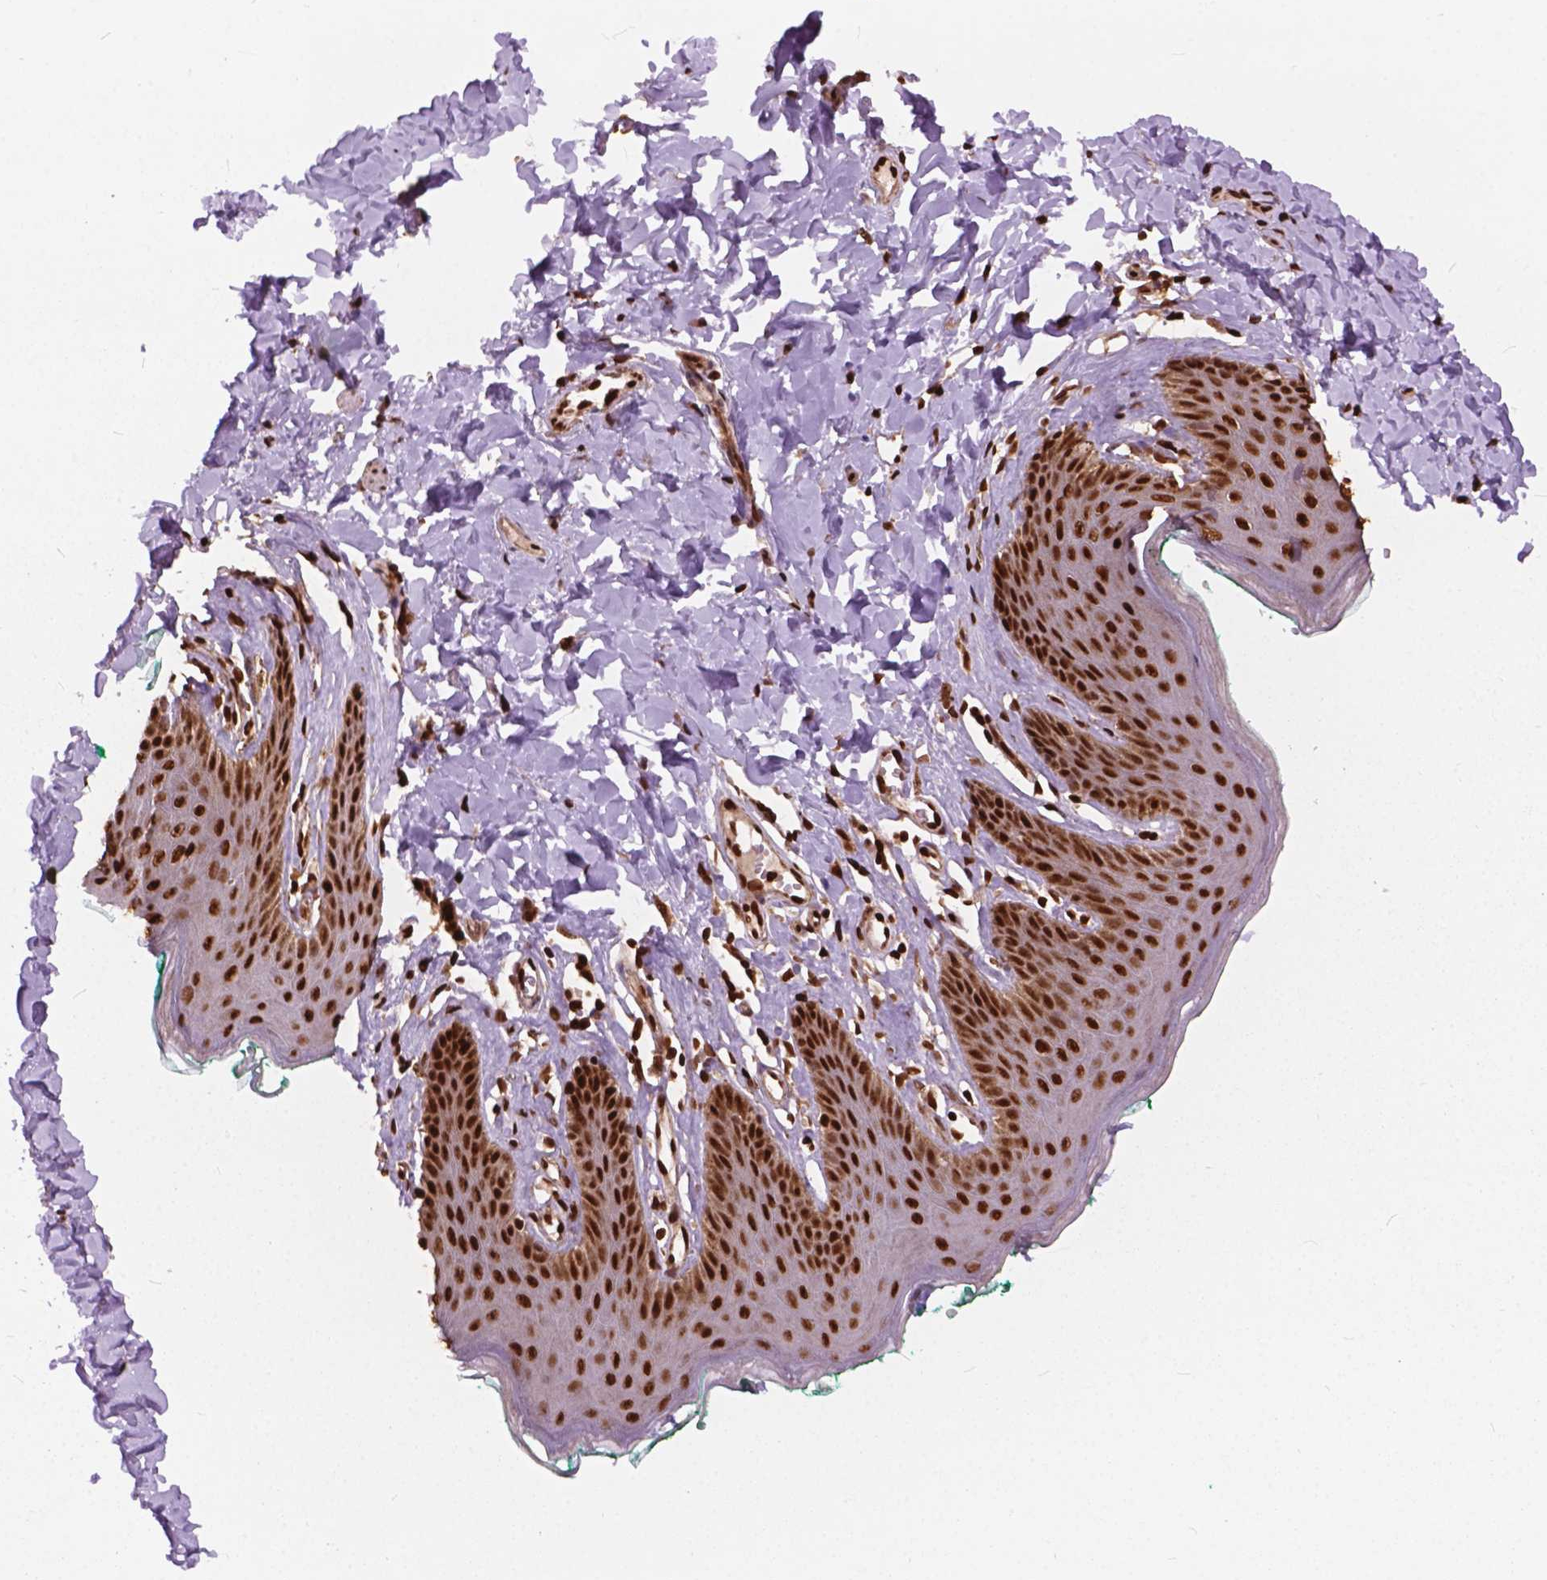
{"staining": {"intensity": "strong", "quantity": ">75%", "location": "nuclear"}, "tissue": "skin", "cell_type": "Epidermal cells", "image_type": "normal", "snomed": [{"axis": "morphology", "description": "Normal tissue, NOS"}, {"axis": "topography", "description": "Vulva"}, {"axis": "topography", "description": "Peripheral nerve tissue"}], "caption": "Protein expression analysis of normal human skin reveals strong nuclear staining in approximately >75% of epidermal cells.", "gene": "ANP32A", "patient": {"sex": "female", "age": 66}}